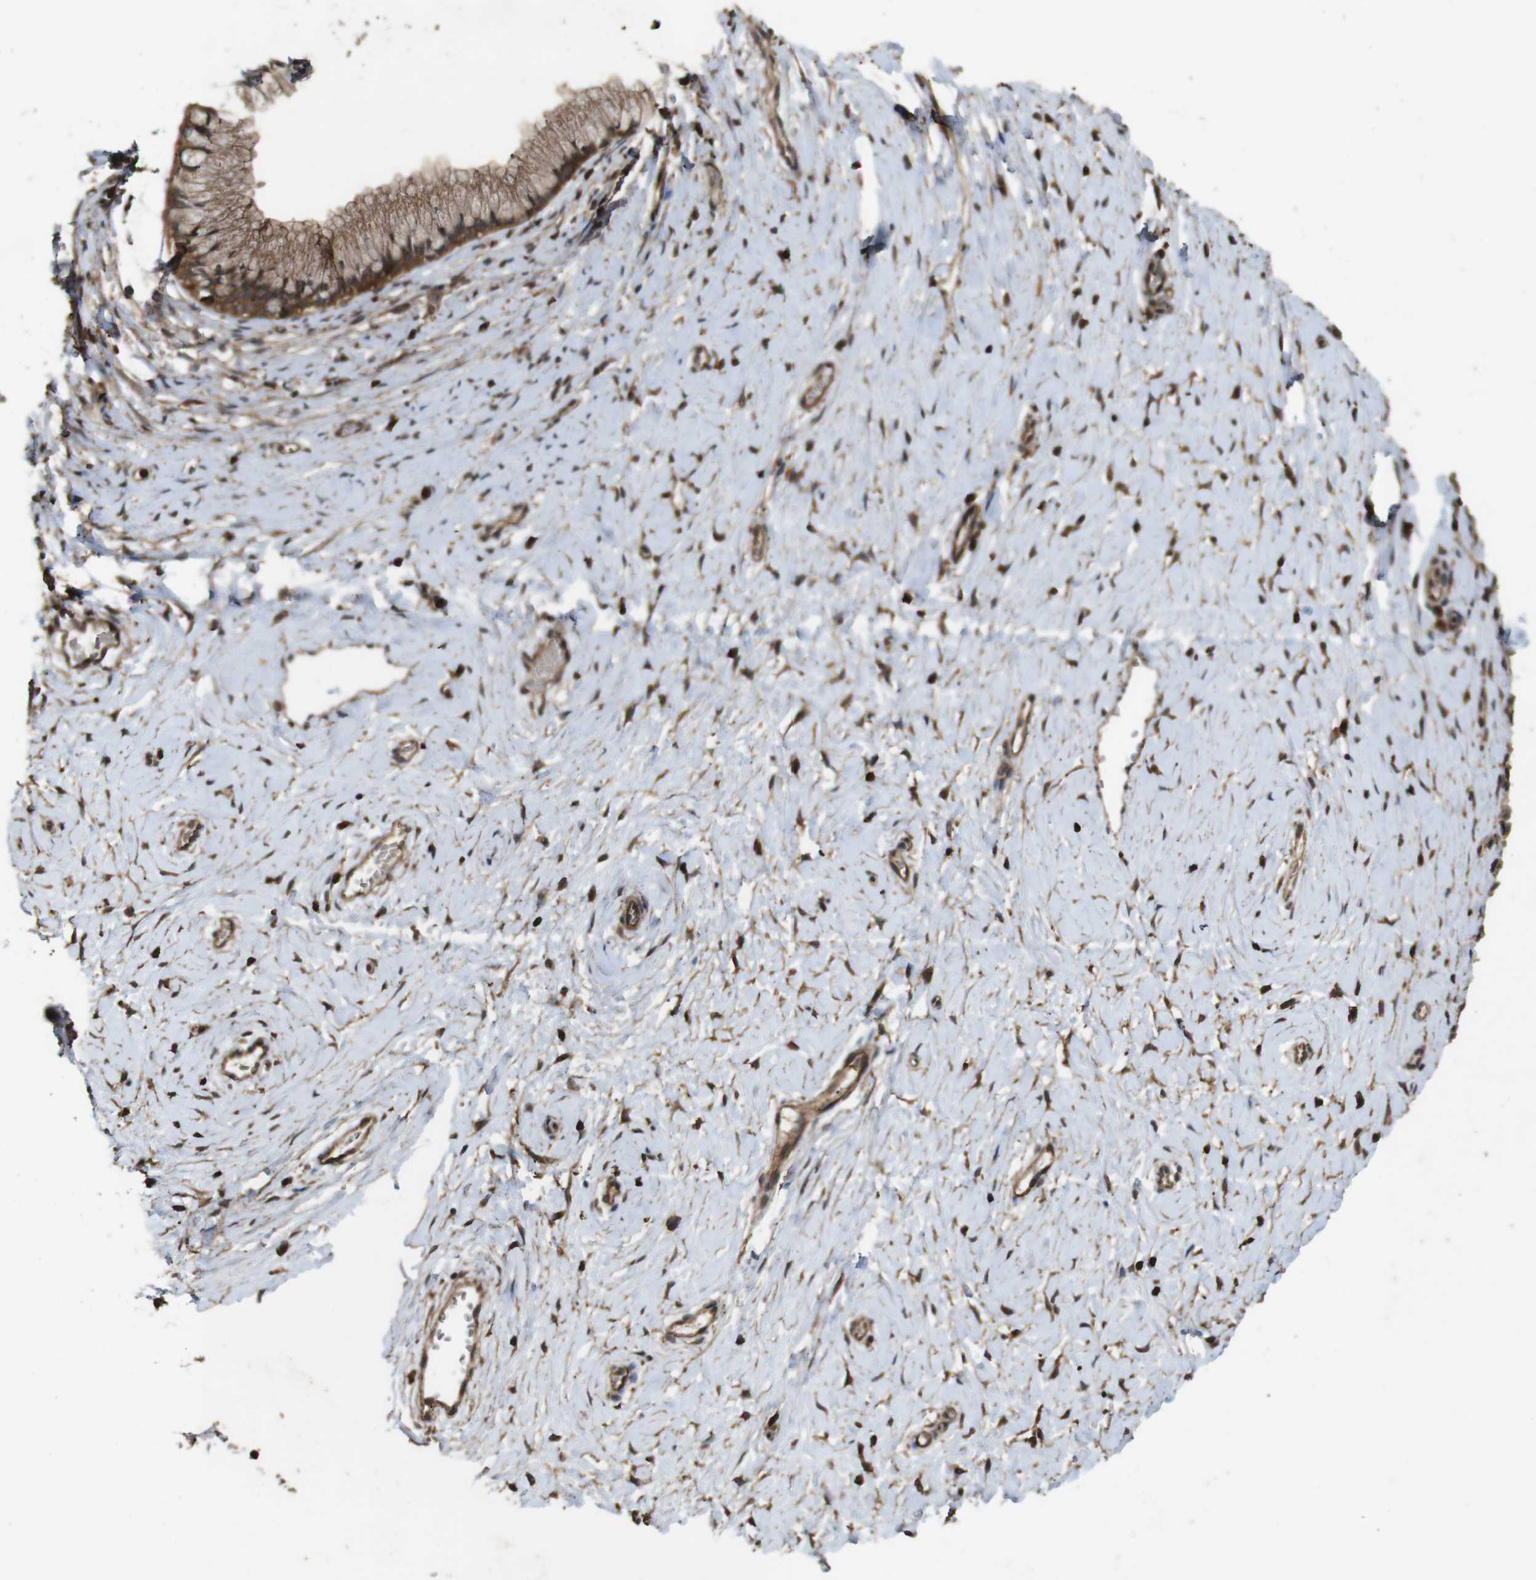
{"staining": {"intensity": "strong", "quantity": ">75%", "location": "cytoplasmic/membranous"}, "tissue": "cervix", "cell_type": "Glandular cells", "image_type": "normal", "snomed": [{"axis": "morphology", "description": "Normal tissue, NOS"}, {"axis": "topography", "description": "Cervix"}], "caption": "Immunohistochemical staining of benign human cervix demonstrates >75% levels of strong cytoplasmic/membranous protein expression in approximately >75% of glandular cells. (brown staining indicates protein expression, while blue staining denotes nuclei).", "gene": "BAG4", "patient": {"sex": "female", "age": 39}}